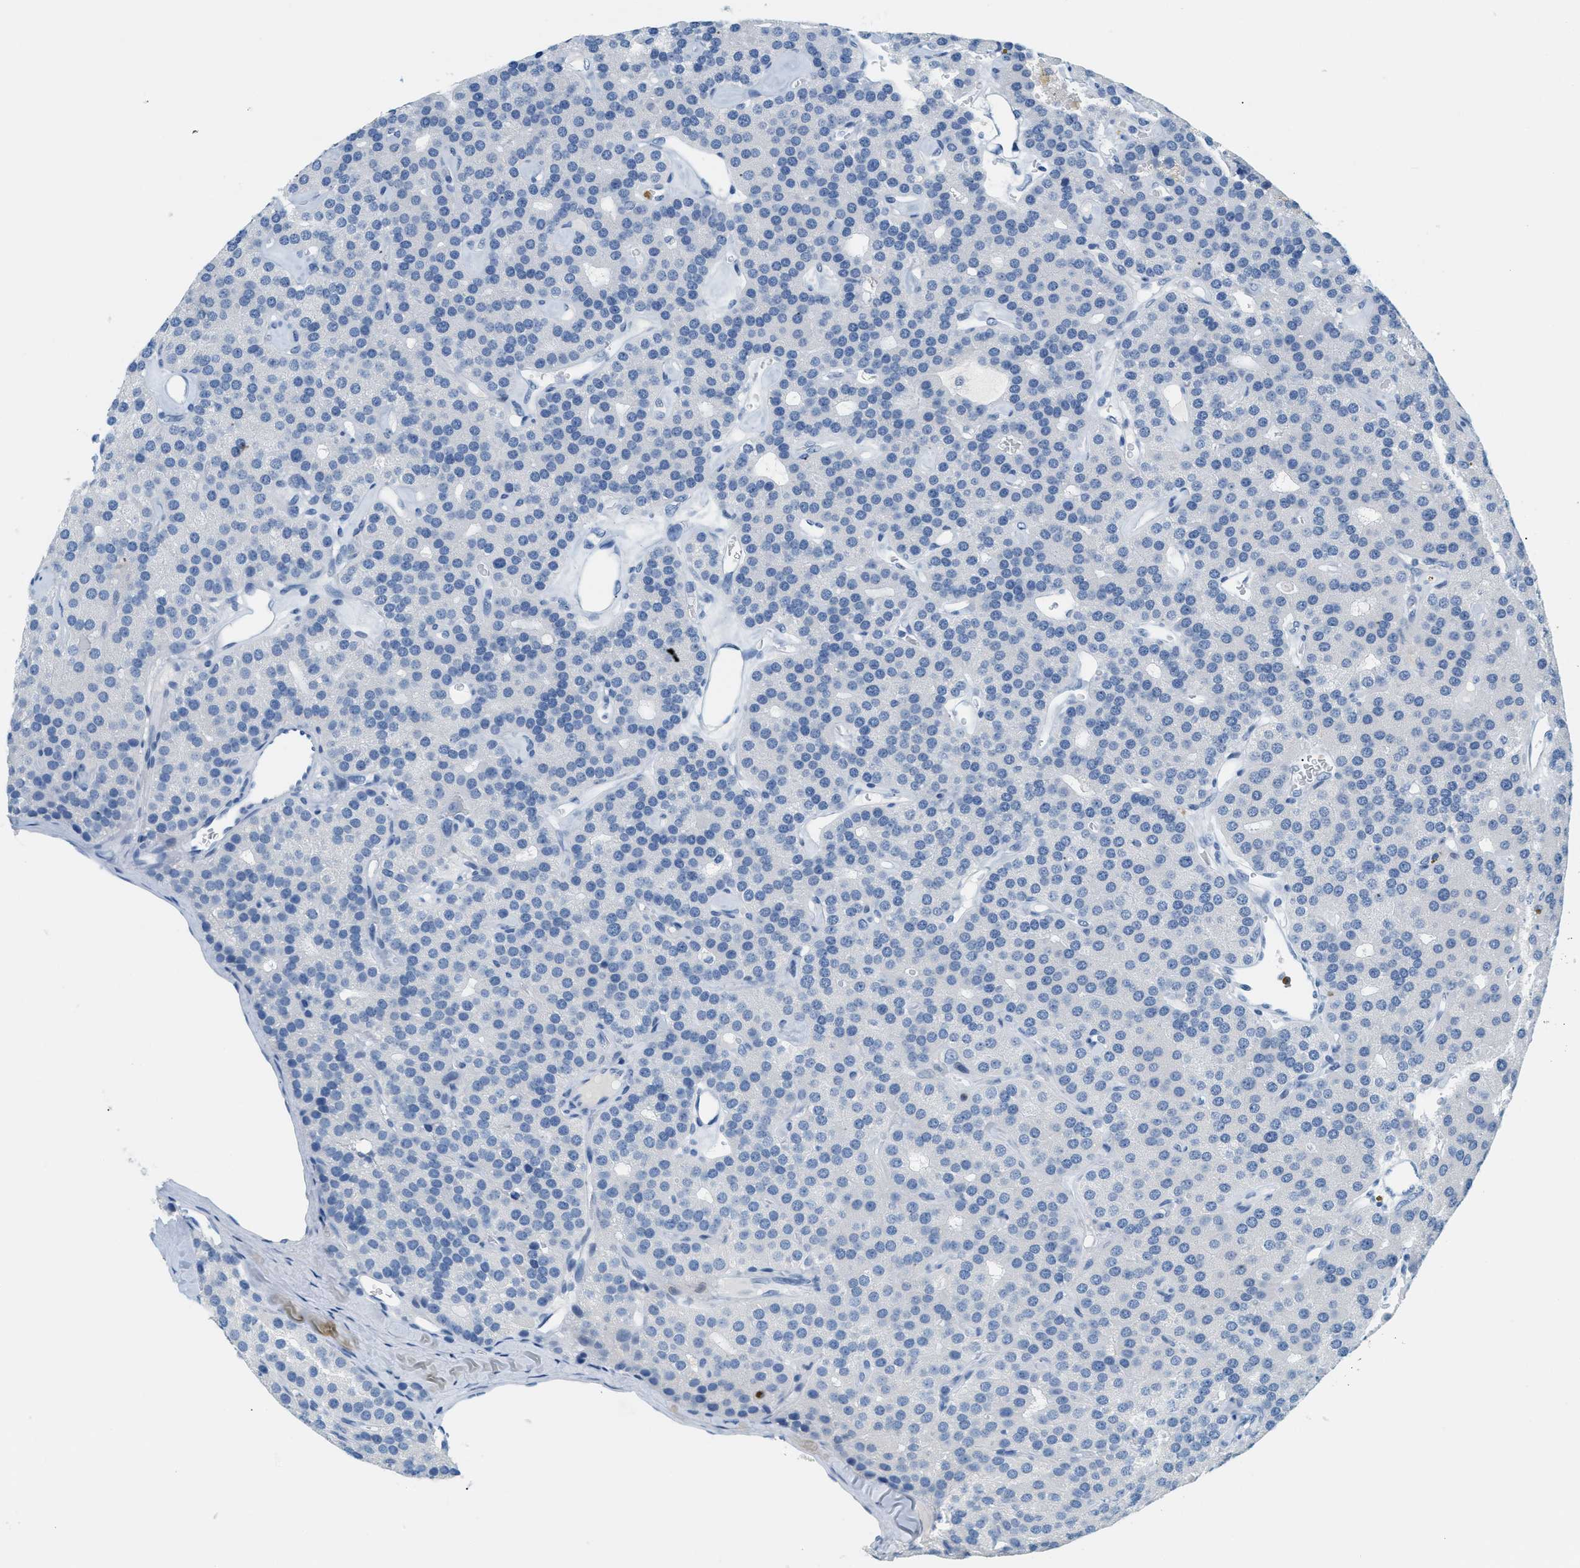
{"staining": {"intensity": "negative", "quantity": "none", "location": "none"}, "tissue": "parathyroid gland", "cell_type": "Glandular cells", "image_type": "normal", "snomed": [{"axis": "morphology", "description": "Normal tissue, NOS"}, {"axis": "morphology", "description": "Adenoma, NOS"}, {"axis": "topography", "description": "Parathyroid gland"}], "caption": "Human parathyroid gland stained for a protein using immunohistochemistry (IHC) exhibits no staining in glandular cells.", "gene": "LCN2", "patient": {"sex": "female", "age": 86}}